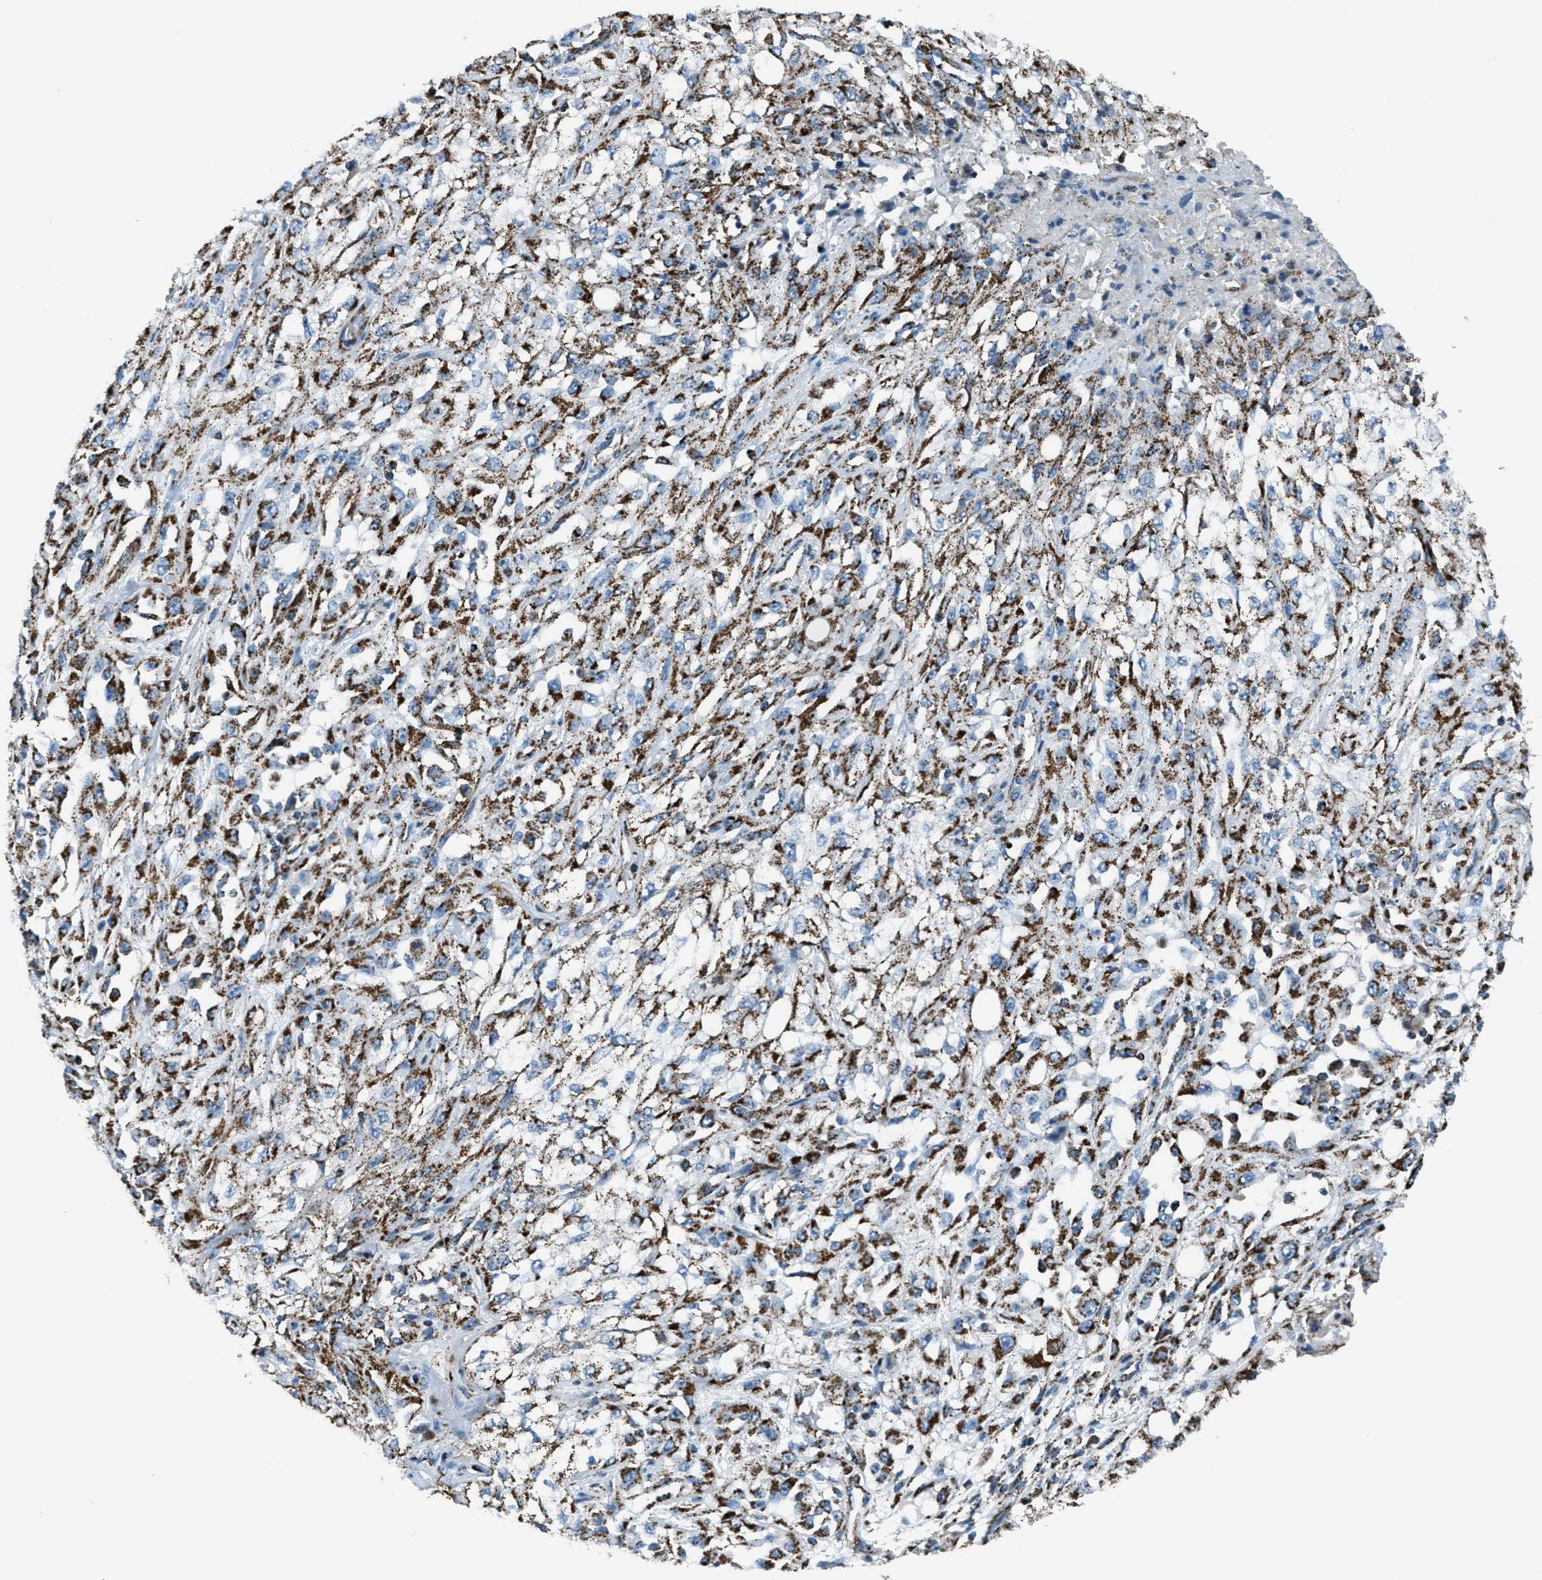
{"staining": {"intensity": "strong", "quantity": ">75%", "location": "cytoplasmic/membranous"}, "tissue": "skin cancer", "cell_type": "Tumor cells", "image_type": "cancer", "snomed": [{"axis": "morphology", "description": "Squamous cell carcinoma, NOS"}, {"axis": "morphology", "description": "Squamous cell carcinoma, metastatic, NOS"}, {"axis": "topography", "description": "Skin"}, {"axis": "topography", "description": "Lymph node"}], "caption": "The photomicrograph exhibits a brown stain indicating the presence of a protein in the cytoplasmic/membranous of tumor cells in skin metastatic squamous cell carcinoma. Nuclei are stained in blue.", "gene": "MDH2", "patient": {"sex": "male", "age": 75}}